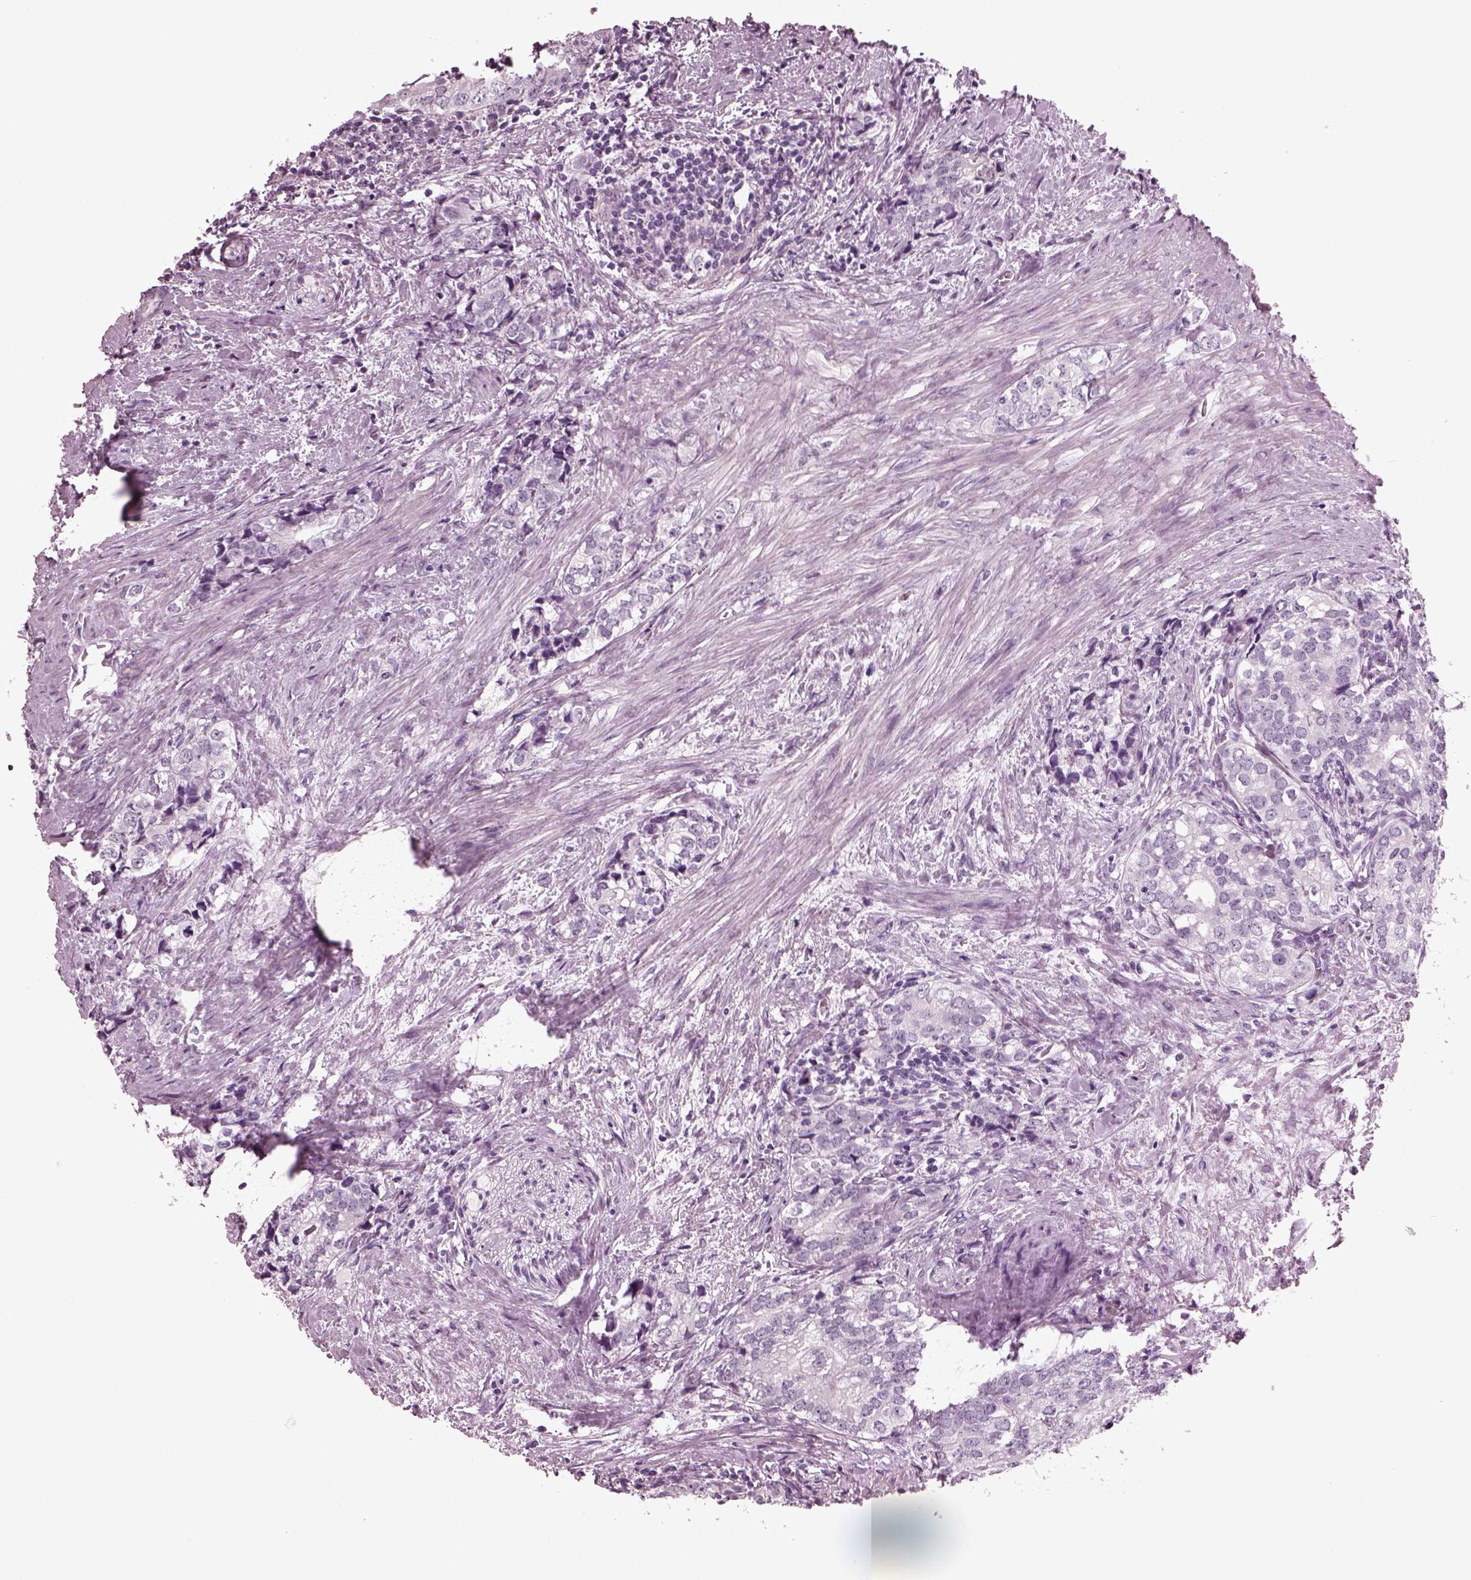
{"staining": {"intensity": "negative", "quantity": "none", "location": "none"}, "tissue": "prostate cancer", "cell_type": "Tumor cells", "image_type": "cancer", "snomed": [{"axis": "morphology", "description": "Adenocarcinoma, NOS"}, {"axis": "topography", "description": "Prostate and seminal vesicle, NOS"}], "caption": "This is an IHC image of prostate adenocarcinoma. There is no staining in tumor cells.", "gene": "SLC6A17", "patient": {"sex": "male", "age": 63}}